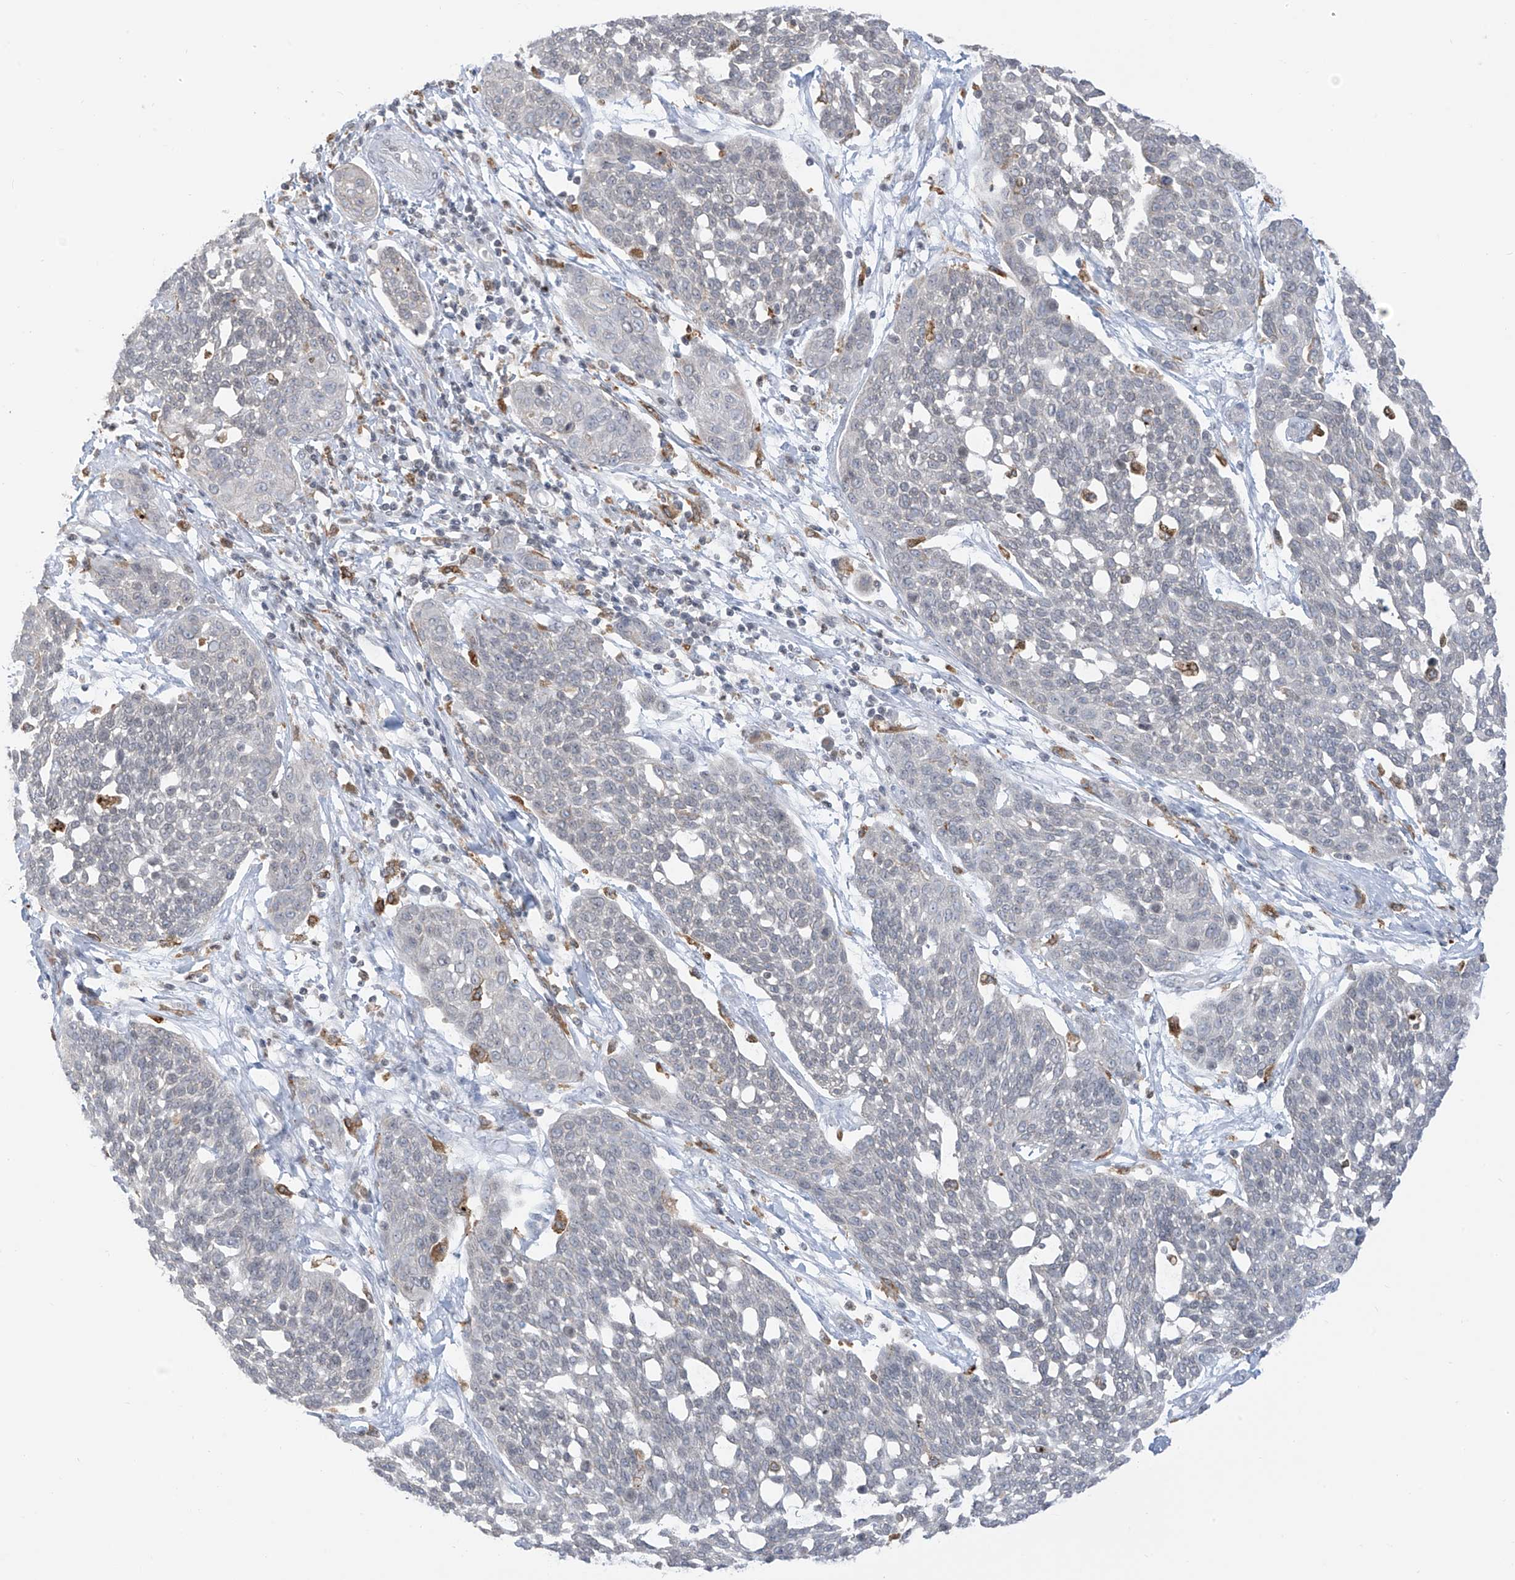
{"staining": {"intensity": "negative", "quantity": "none", "location": "none"}, "tissue": "cervical cancer", "cell_type": "Tumor cells", "image_type": "cancer", "snomed": [{"axis": "morphology", "description": "Squamous cell carcinoma, NOS"}, {"axis": "topography", "description": "Cervix"}], "caption": "There is no significant expression in tumor cells of squamous cell carcinoma (cervical).", "gene": "TBXAS1", "patient": {"sex": "female", "age": 34}}